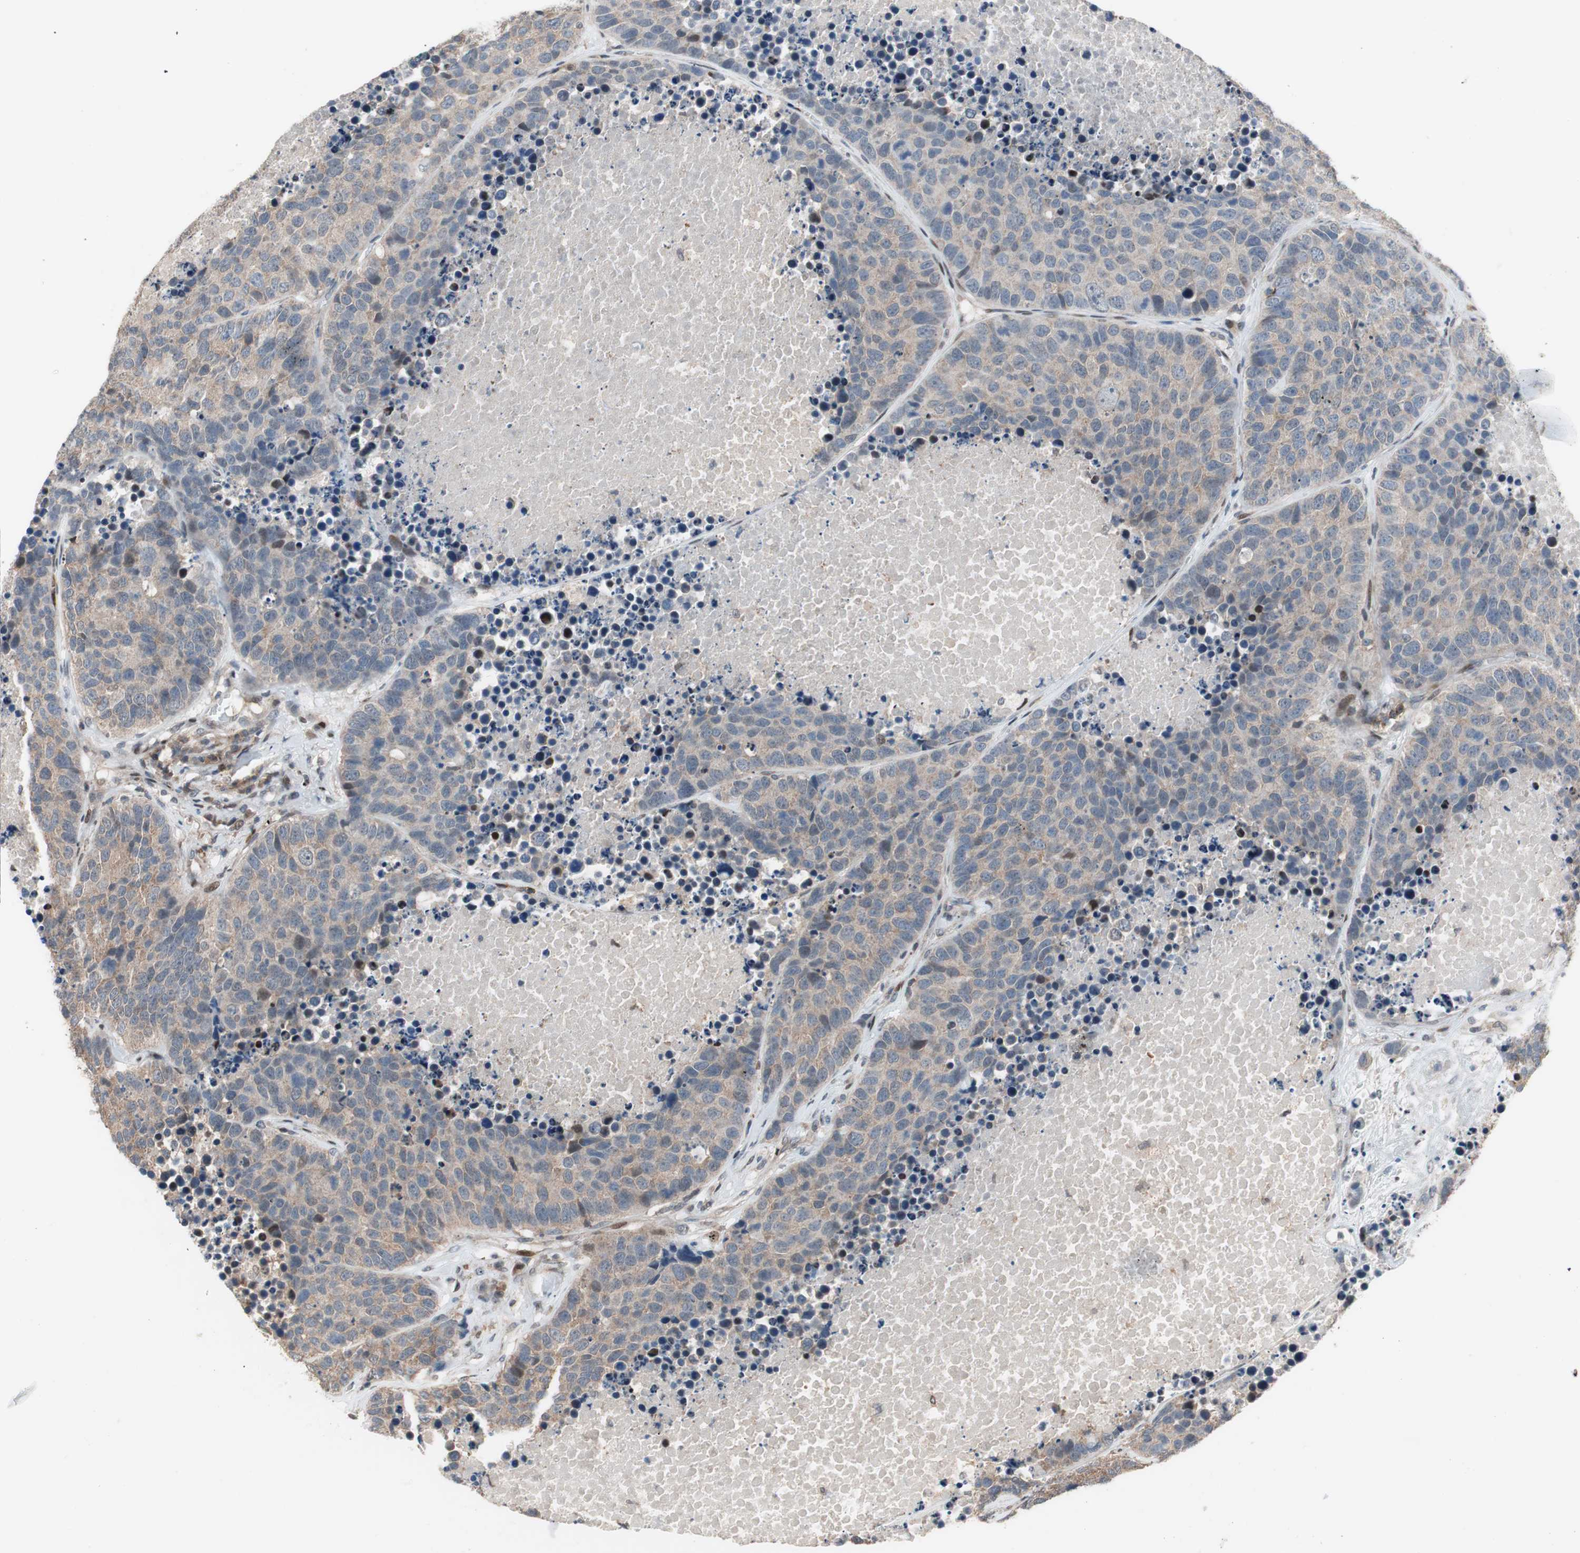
{"staining": {"intensity": "negative", "quantity": "none", "location": "none"}, "tissue": "carcinoid", "cell_type": "Tumor cells", "image_type": "cancer", "snomed": [{"axis": "morphology", "description": "Carcinoid, malignant, NOS"}, {"axis": "topography", "description": "Lung"}], "caption": "Immunohistochemistry (IHC) micrograph of carcinoid stained for a protein (brown), which demonstrates no positivity in tumor cells.", "gene": "POLH", "patient": {"sex": "male", "age": 60}}